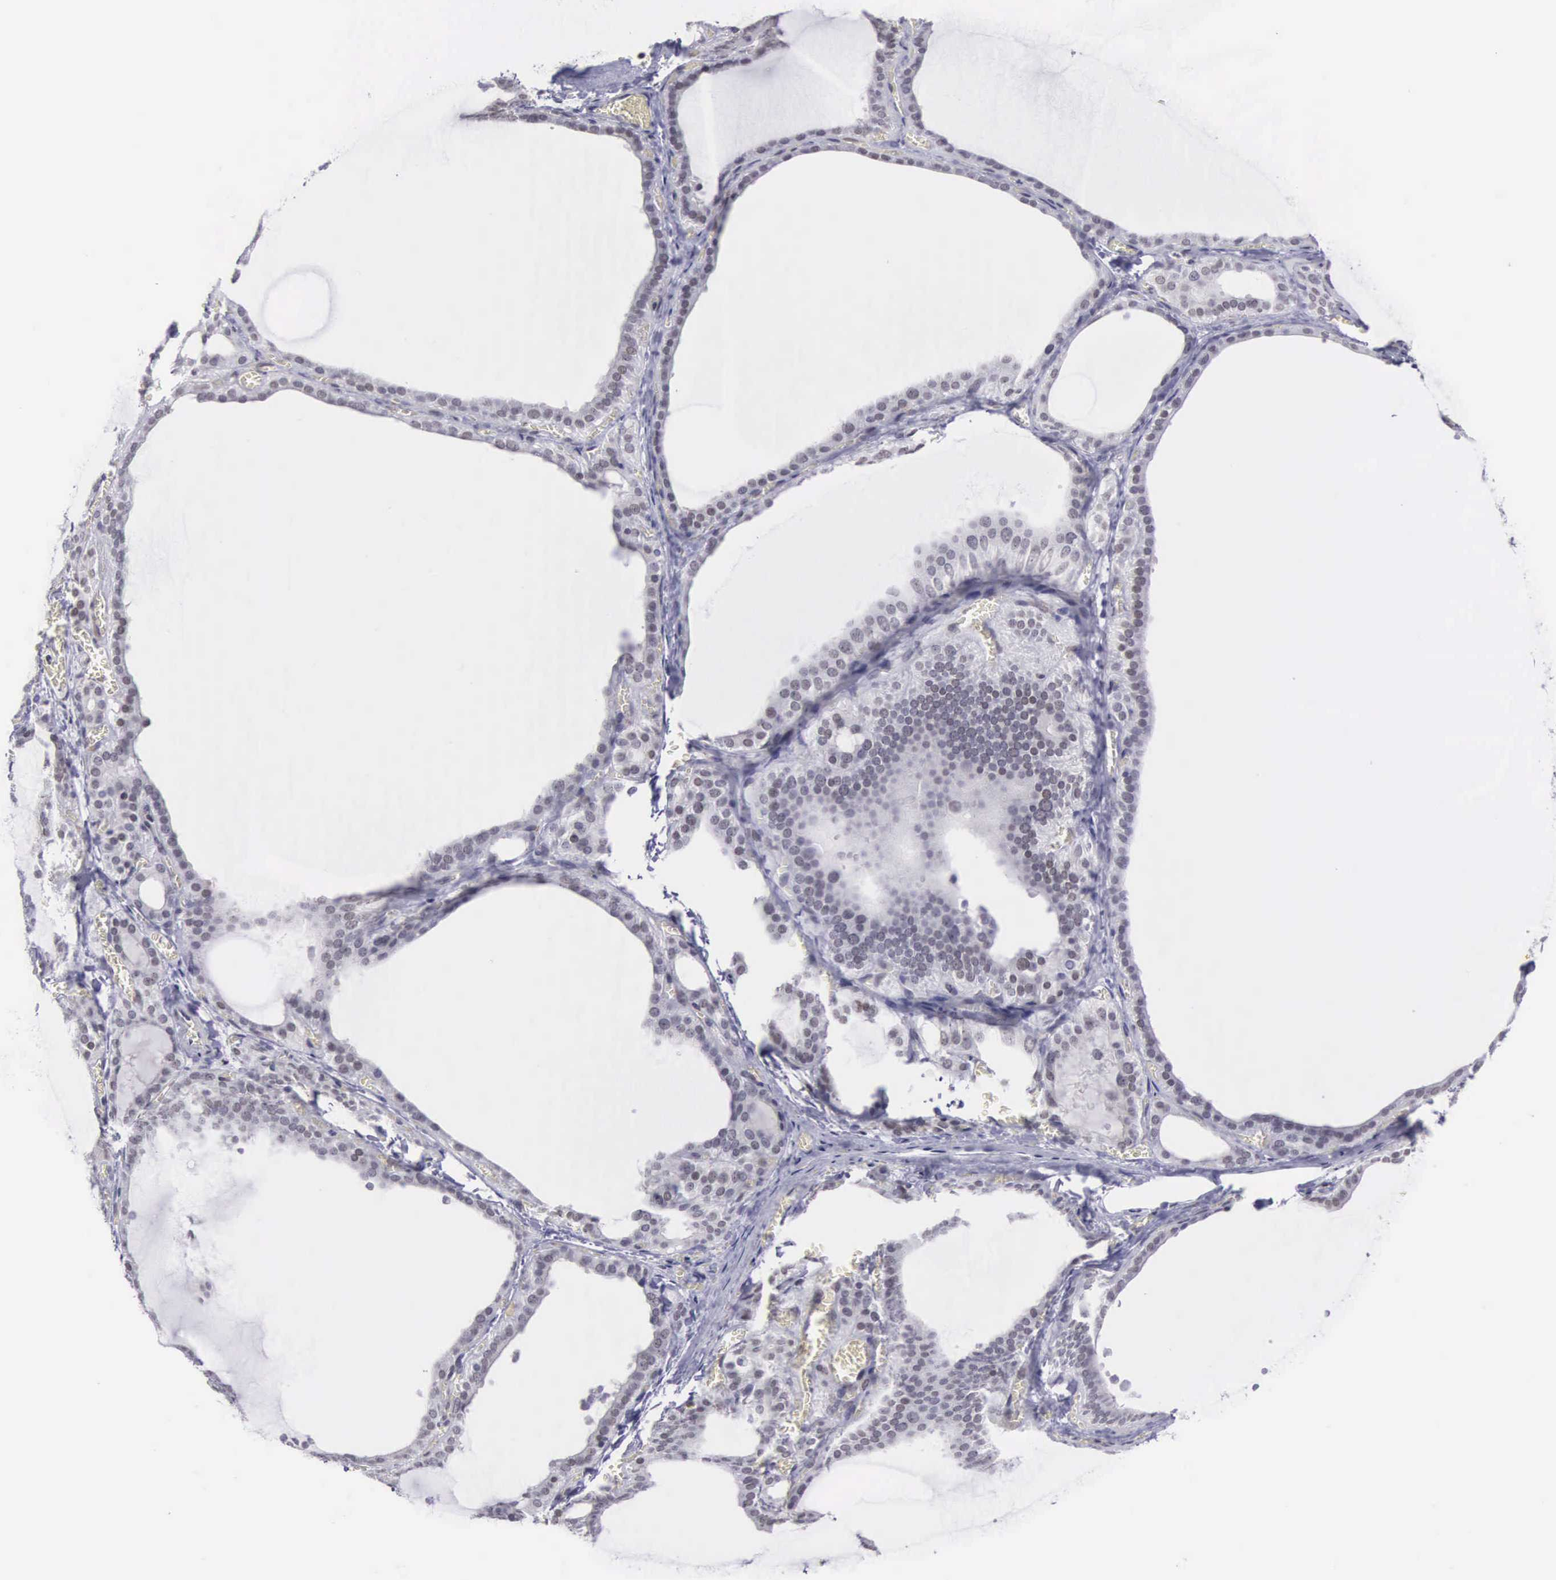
{"staining": {"intensity": "moderate", "quantity": ">75%", "location": "nuclear"}, "tissue": "thyroid gland", "cell_type": "Glandular cells", "image_type": "normal", "snomed": [{"axis": "morphology", "description": "Normal tissue, NOS"}, {"axis": "topography", "description": "Thyroid gland"}], "caption": "Unremarkable thyroid gland was stained to show a protein in brown. There is medium levels of moderate nuclear positivity in about >75% of glandular cells. (brown staining indicates protein expression, while blue staining denotes nuclei).", "gene": "ETV6", "patient": {"sex": "female", "age": 55}}